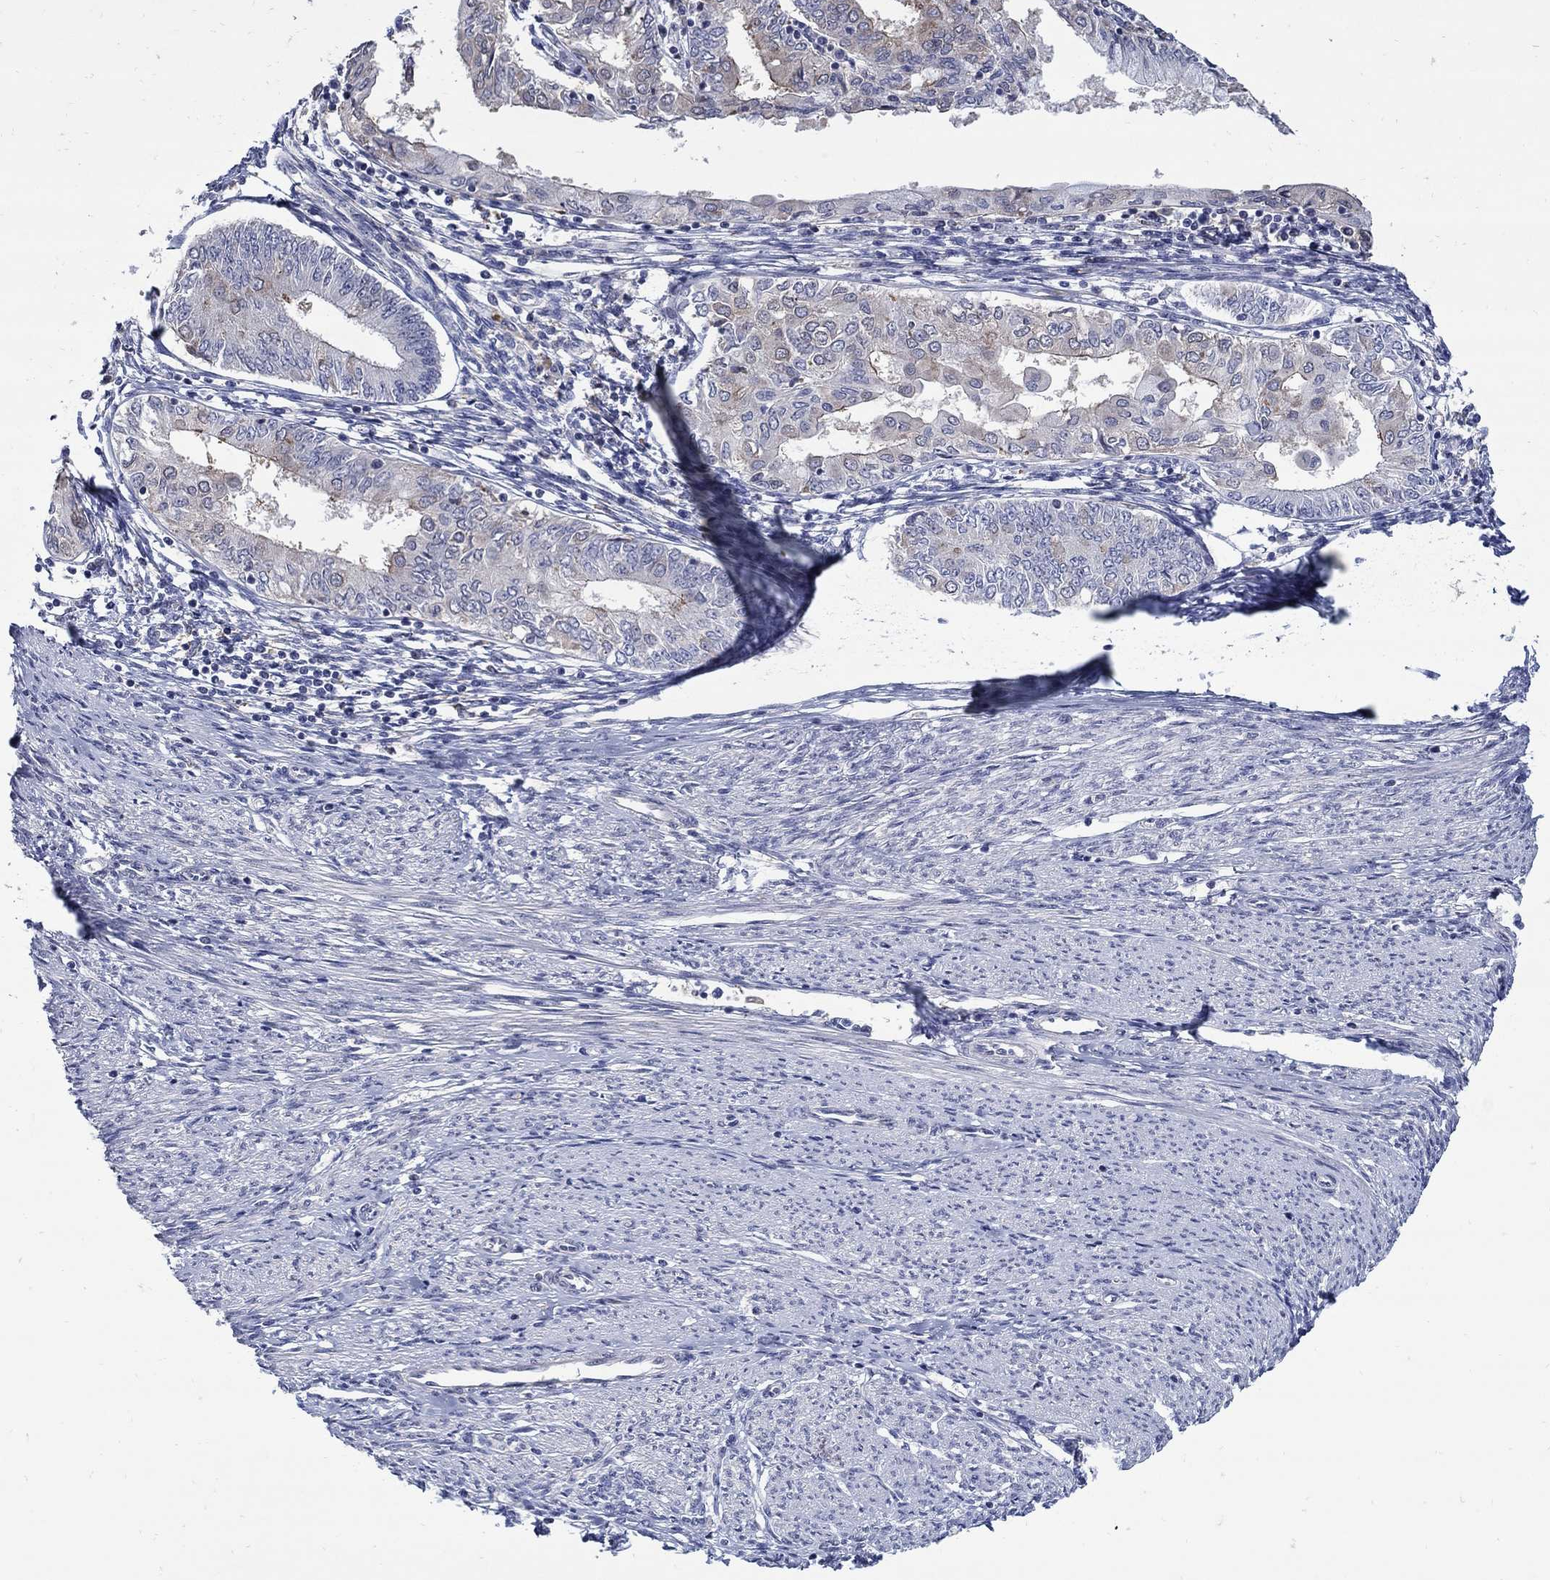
{"staining": {"intensity": "moderate", "quantity": "<25%", "location": "cytoplasmic/membranous"}, "tissue": "endometrial cancer", "cell_type": "Tumor cells", "image_type": "cancer", "snomed": [{"axis": "morphology", "description": "Adenocarcinoma, NOS"}, {"axis": "topography", "description": "Endometrium"}], "caption": "Tumor cells show low levels of moderate cytoplasmic/membranous staining in about <25% of cells in human endometrial cancer.", "gene": "CETN1", "patient": {"sex": "female", "age": 68}}